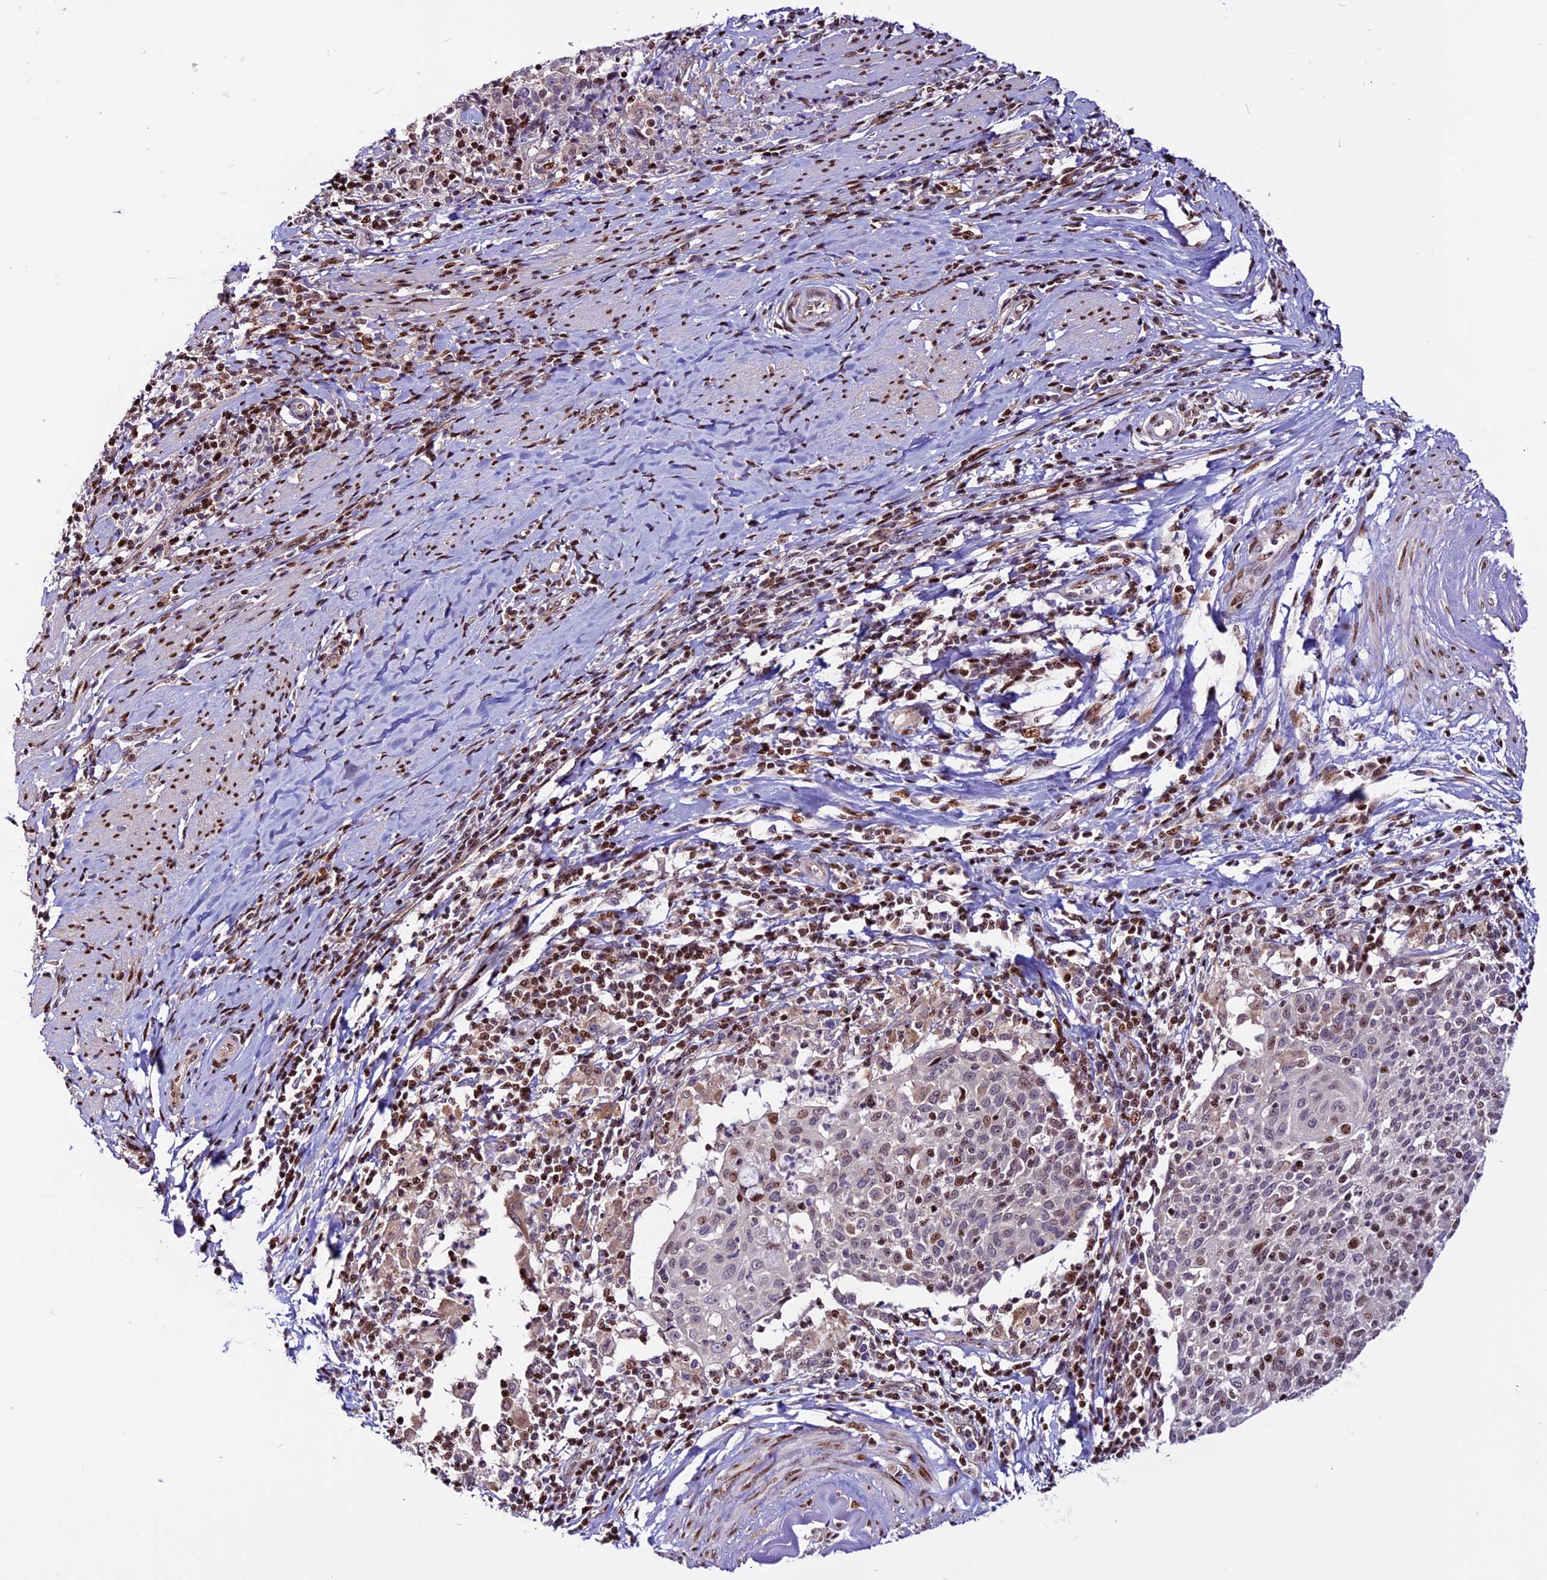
{"staining": {"intensity": "moderate", "quantity": "25%-75%", "location": "nuclear"}, "tissue": "cervical cancer", "cell_type": "Tumor cells", "image_type": "cancer", "snomed": [{"axis": "morphology", "description": "Squamous cell carcinoma, NOS"}, {"axis": "topography", "description": "Cervix"}], "caption": "This is a micrograph of immunohistochemistry (IHC) staining of cervical squamous cell carcinoma, which shows moderate staining in the nuclear of tumor cells.", "gene": "RINL", "patient": {"sex": "female", "age": 52}}